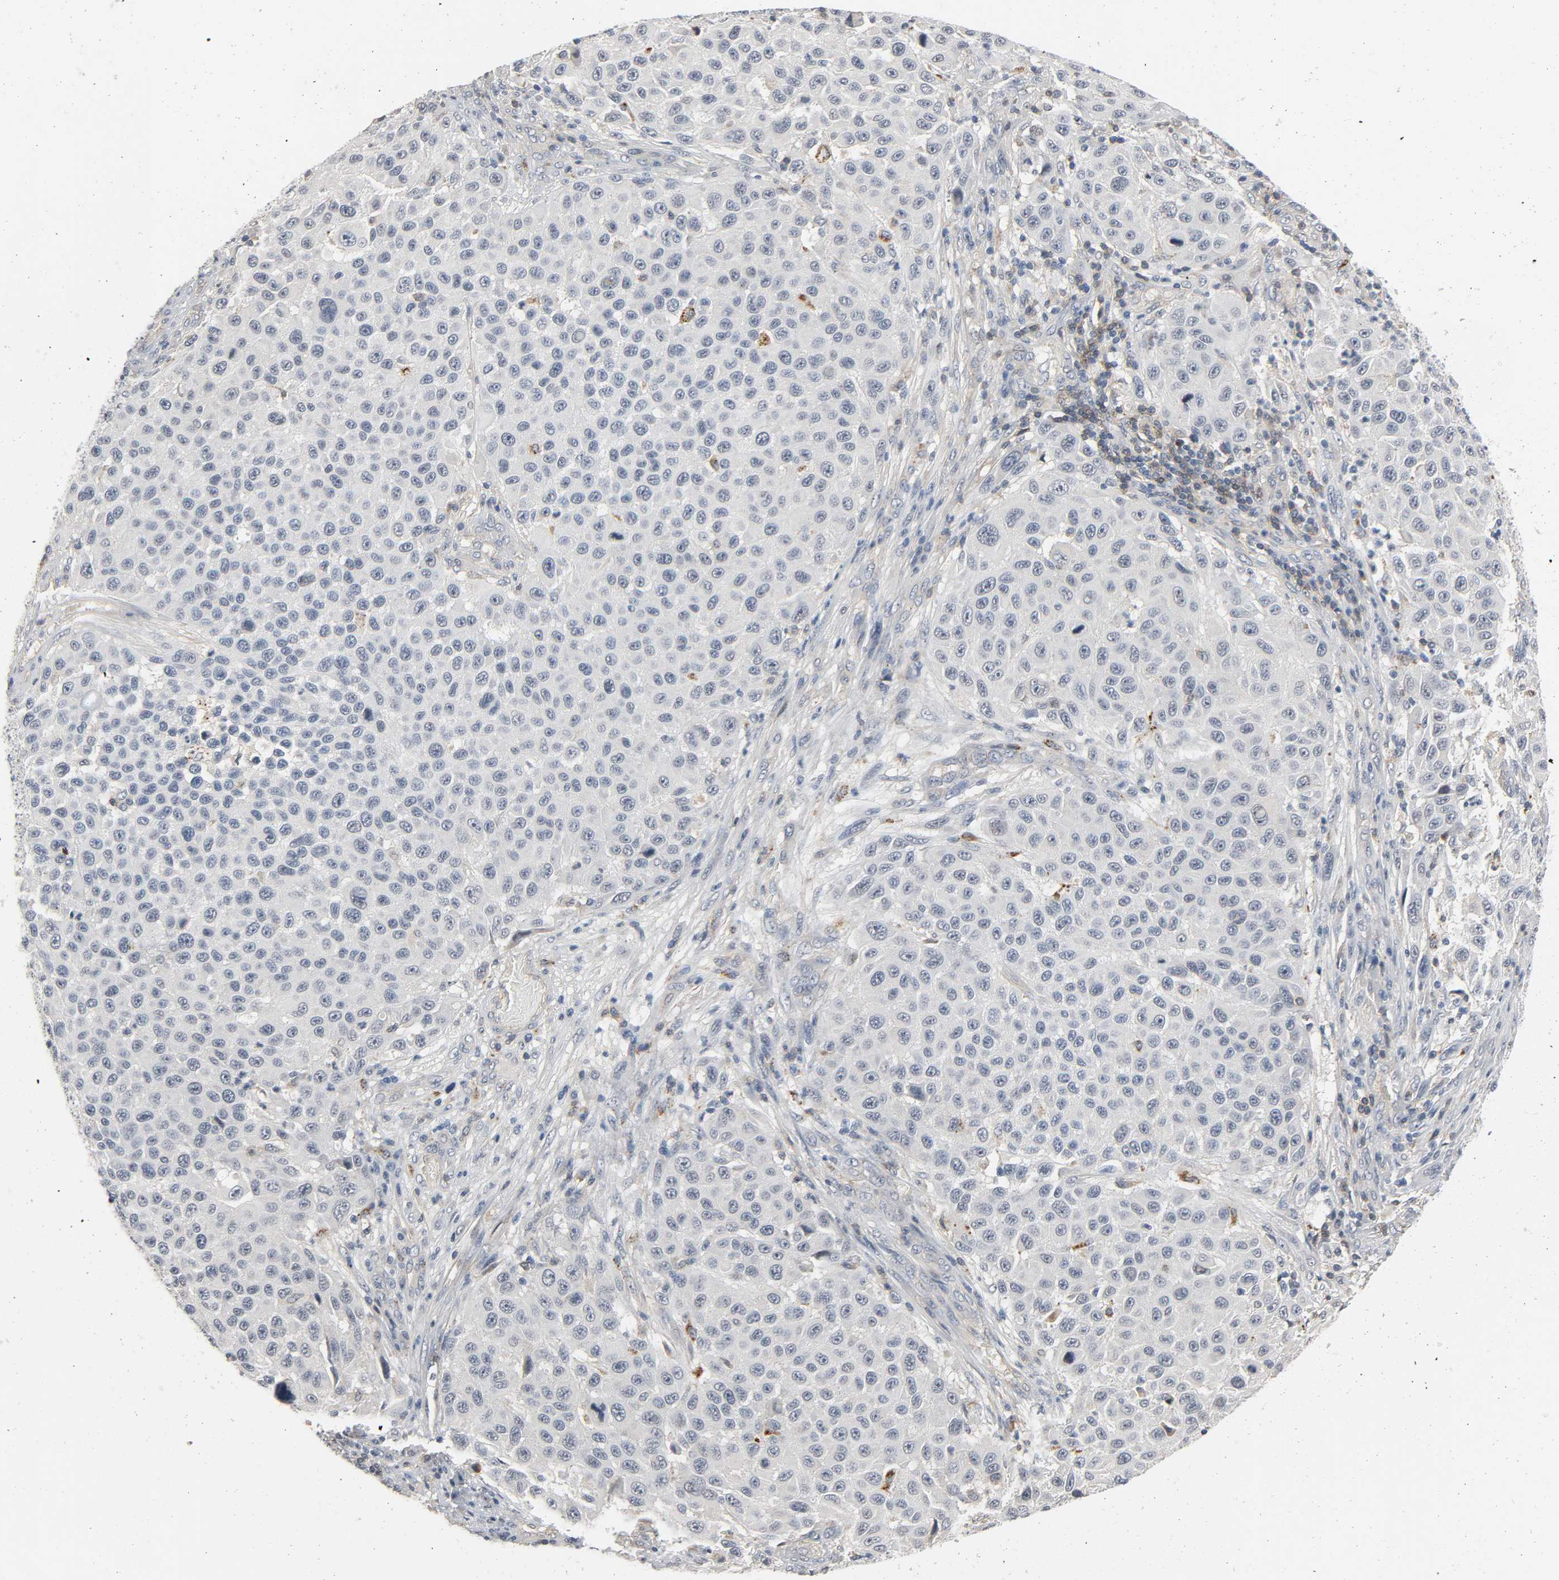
{"staining": {"intensity": "negative", "quantity": "none", "location": "none"}, "tissue": "melanoma", "cell_type": "Tumor cells", "image_type": "cancer", "snomed": [{"axis": "morphology", "description": "Malignant melanoma, Metastatic site"}, {"axis": "topography", "description": "Lymph node"}], "caption": "Micrograph shows no protein staining in tumor cells of melanoma tissue.", "gene": "CD4", "patient": {"sex": "male", "age": 61}}